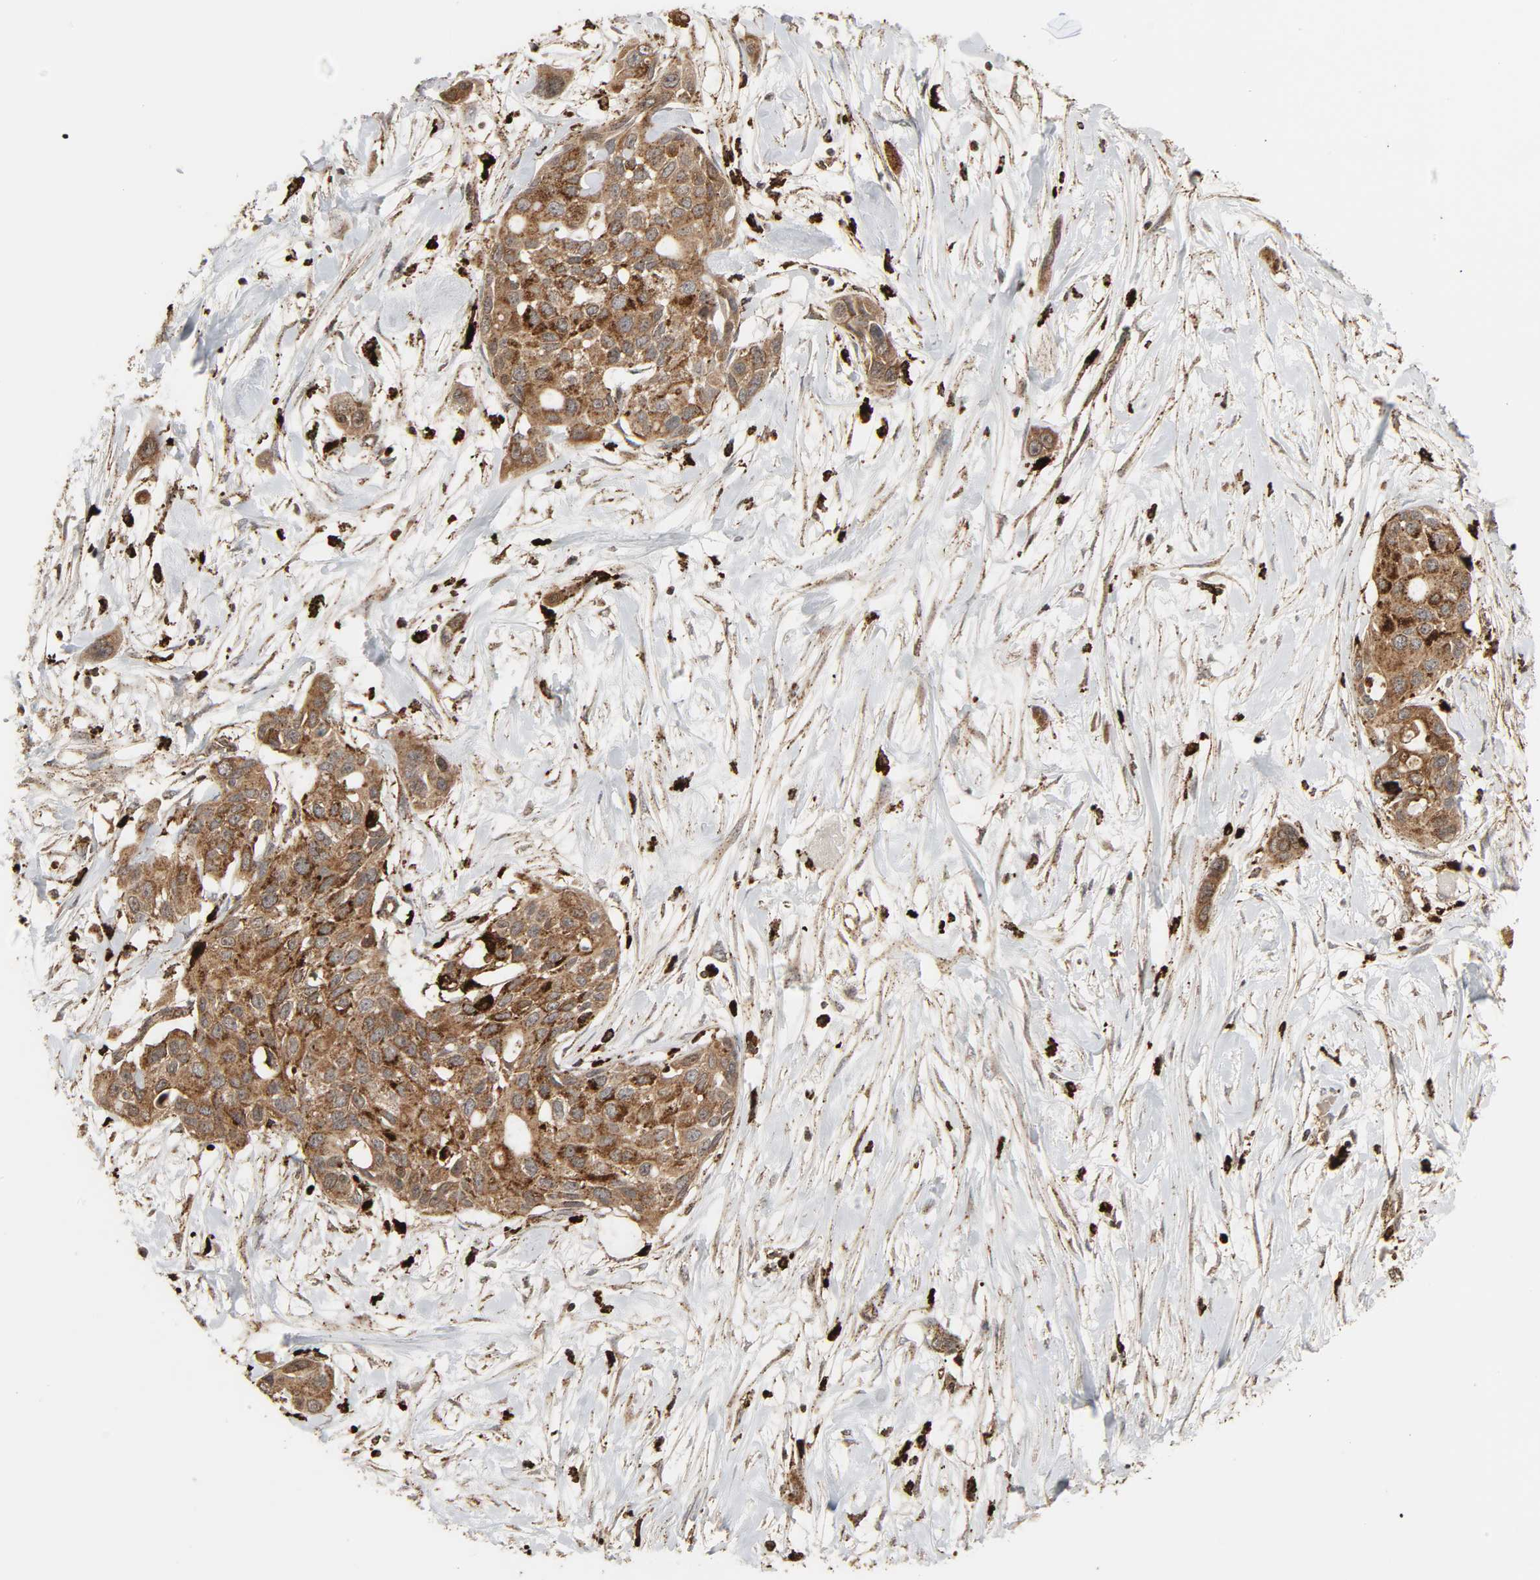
{"staining": {"intensity": "strong", "quantity": ">75%", "location": "cytoplasmic/membranous"}, "tissue": "pancreatic cancer", "cell_type": "Tumor cells", "image_type": "cancer", "snomed": [{"axis": "morphology", "description": "Adenocarcinoma, NOS"}, {"axis": "topography", "description": "Pancreas"}], "caption": "About >75% of tumor cells in pancreatic cancer display strong cytoplasmic/membranous protein positivity as visualized by brown immunohistochemical staining.", "gene": "PSAP", "patient": {"sex": "female", "age": 60}}